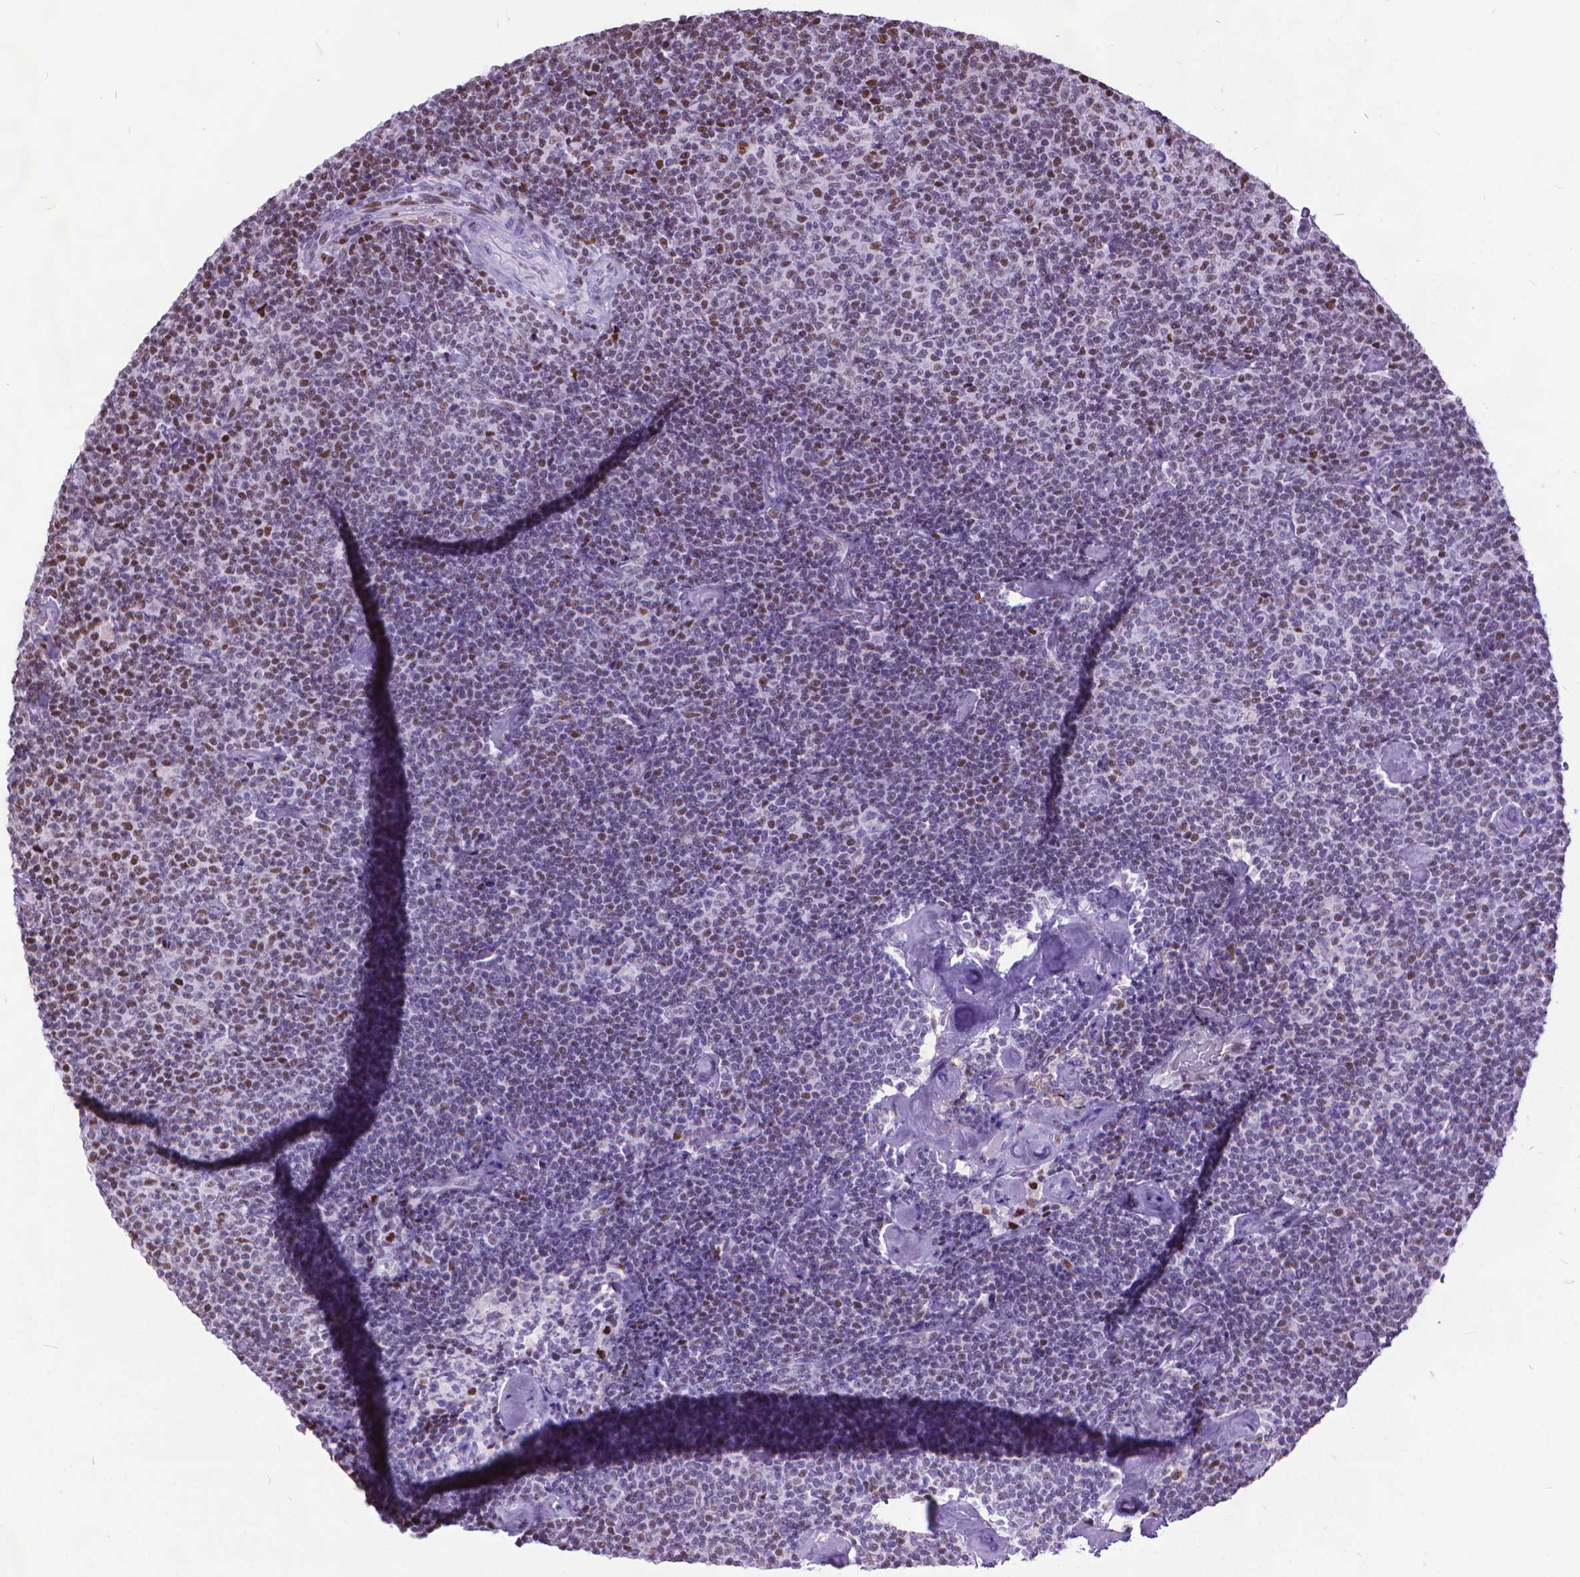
{"staining": {"intensity": "moderate", "quantity": "<25%", "location": "nuclear"}, "tissue": "lymphoma", "cell_type": "Tumor cells", "image_type": "cancer", "snomed": [{"axis": "morphology", "description": "Malignant lymphoma, non-Hodgkin's type, Low grade"}, {"axis": "topography", "description": "Lymph node"}], "caption": "A micrograph of malignant lymphoma, non-Hodgkin's type (low-grade) stained for a protein demonstrates moderate nuclear brown staining in tumor cells.", "gene": "POLE4", "patient": {"sex": "male", "age": 81}}